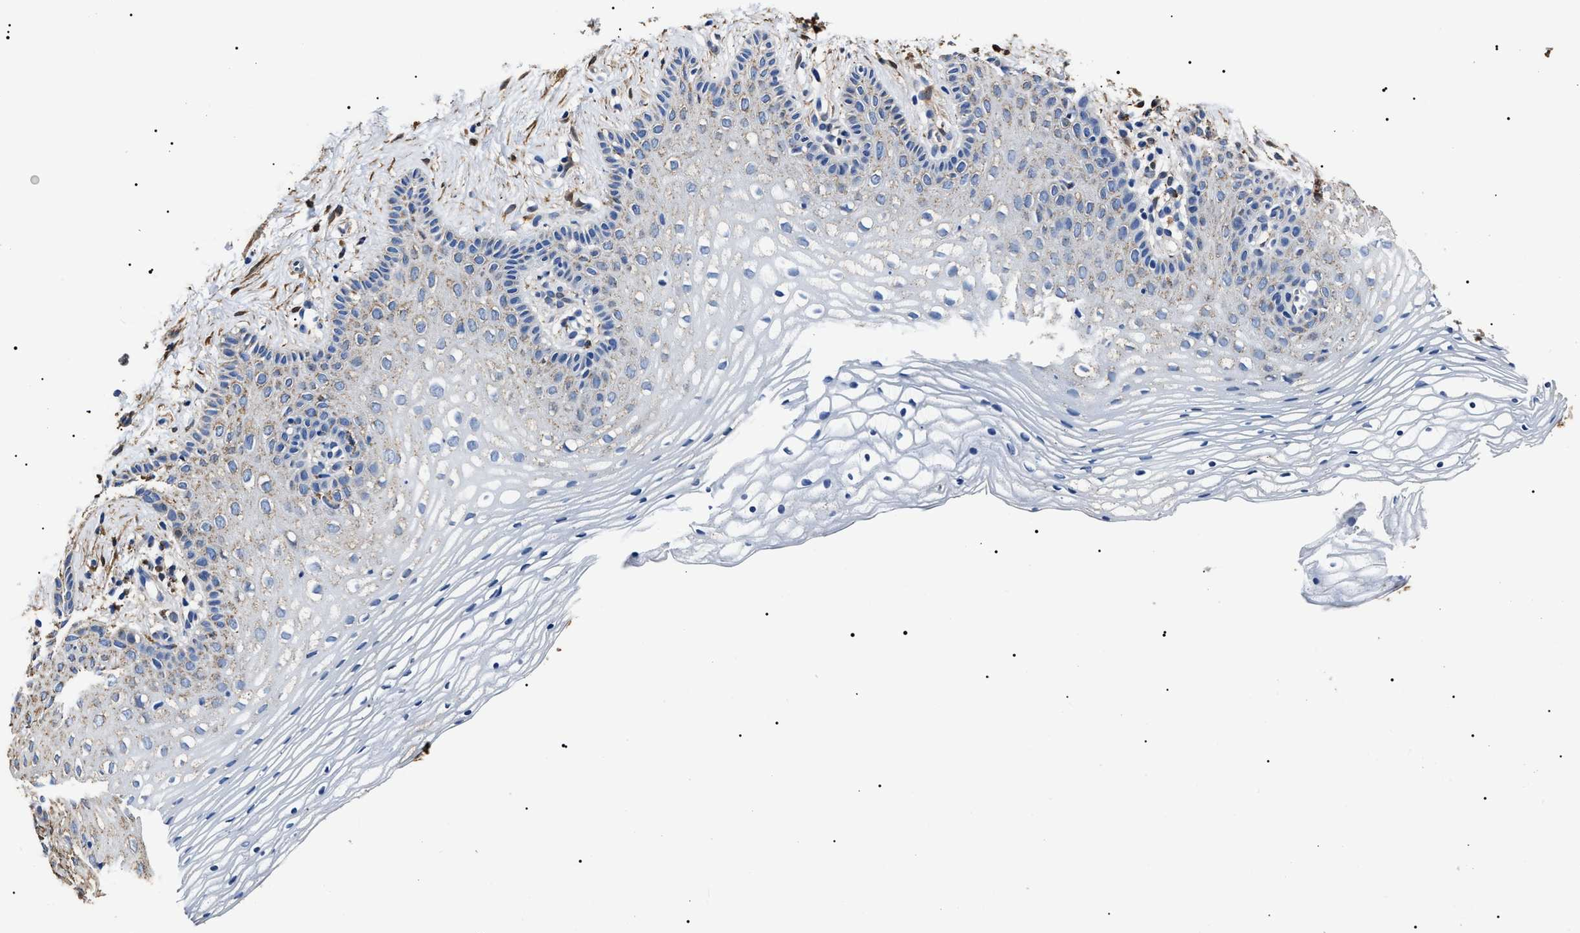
{"staining": {"intensity": "negative", "quantity": "none", "location": "none"}, "tissue": "vagina", "cell_type": "Squamous epithelial cells", "image_type": "normal", "snomed": [{"axis": "morphology", "description": "Normal tissue, NOS"}, {"axis": "topography", "description": "Vagina"}], "caption": "Immunohistochemical staining of benign human vagina reveals no significant expression in squamous epithelial cells.", "gene": "ALDH1A1", "patient": {"sex": "female", "age": 32}}